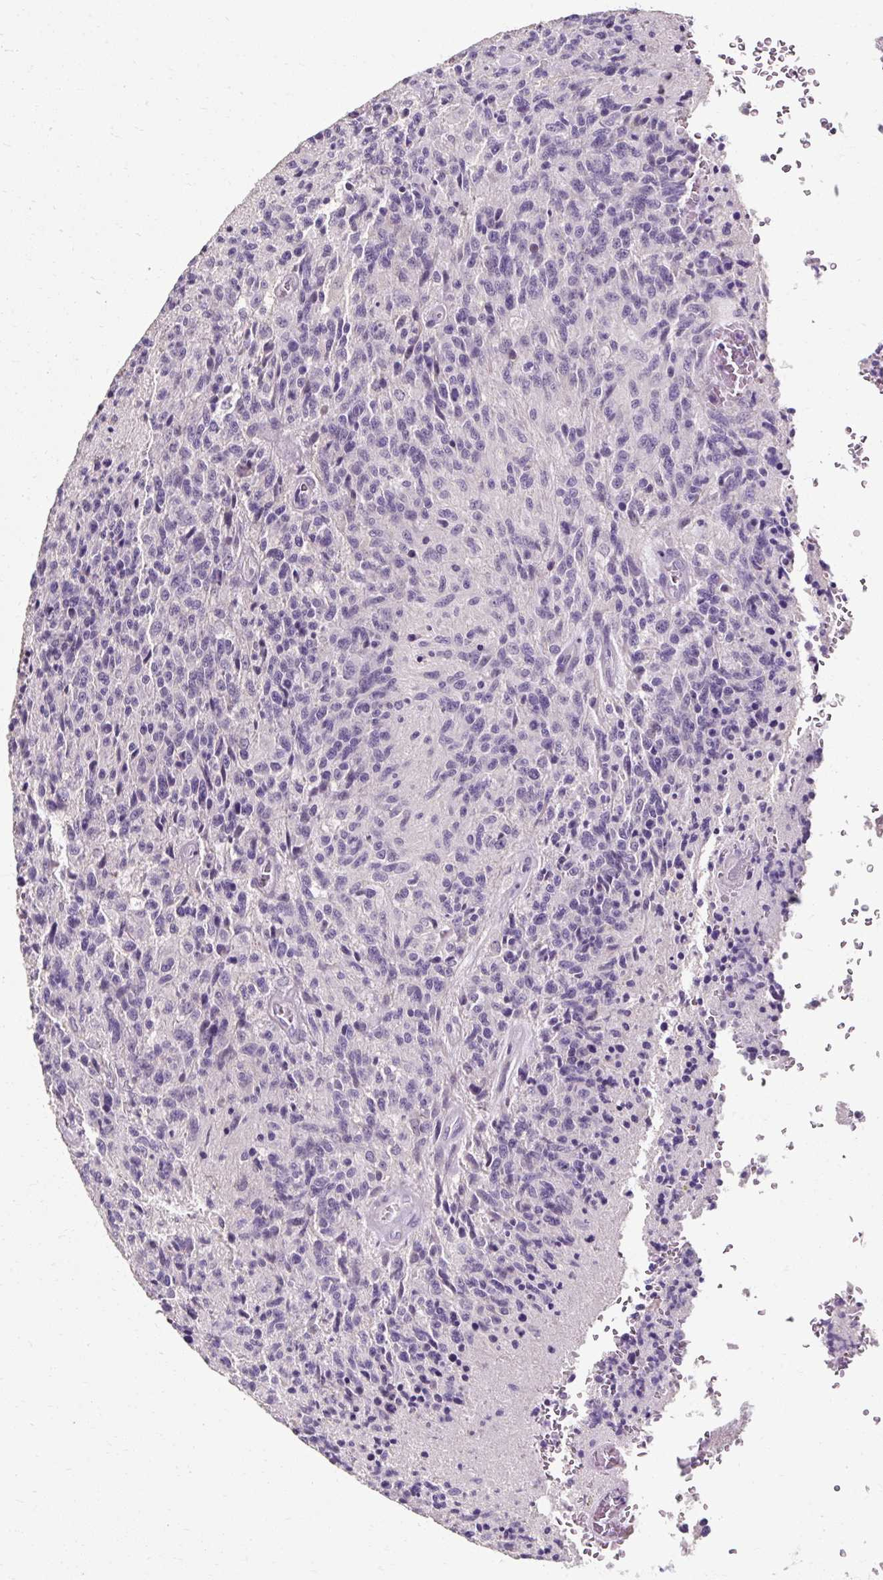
{"staining": {"intensity": "negative", "quantity": "none", "location": "none"}, "tissue": "glioma", "cell_type": "Tumor cells", "image_type": "cancer", "snomed": [{"axis": "morphology", "description": "Glioma, malignant, High grade"}, {"axis": "topography", "description": "Brain"}], "caption": "The photomicrograph demonstrates no staining of tumor cells in glioma.", "gene": "KLHL24", "patient": {"sex": "male", "age": 36}}